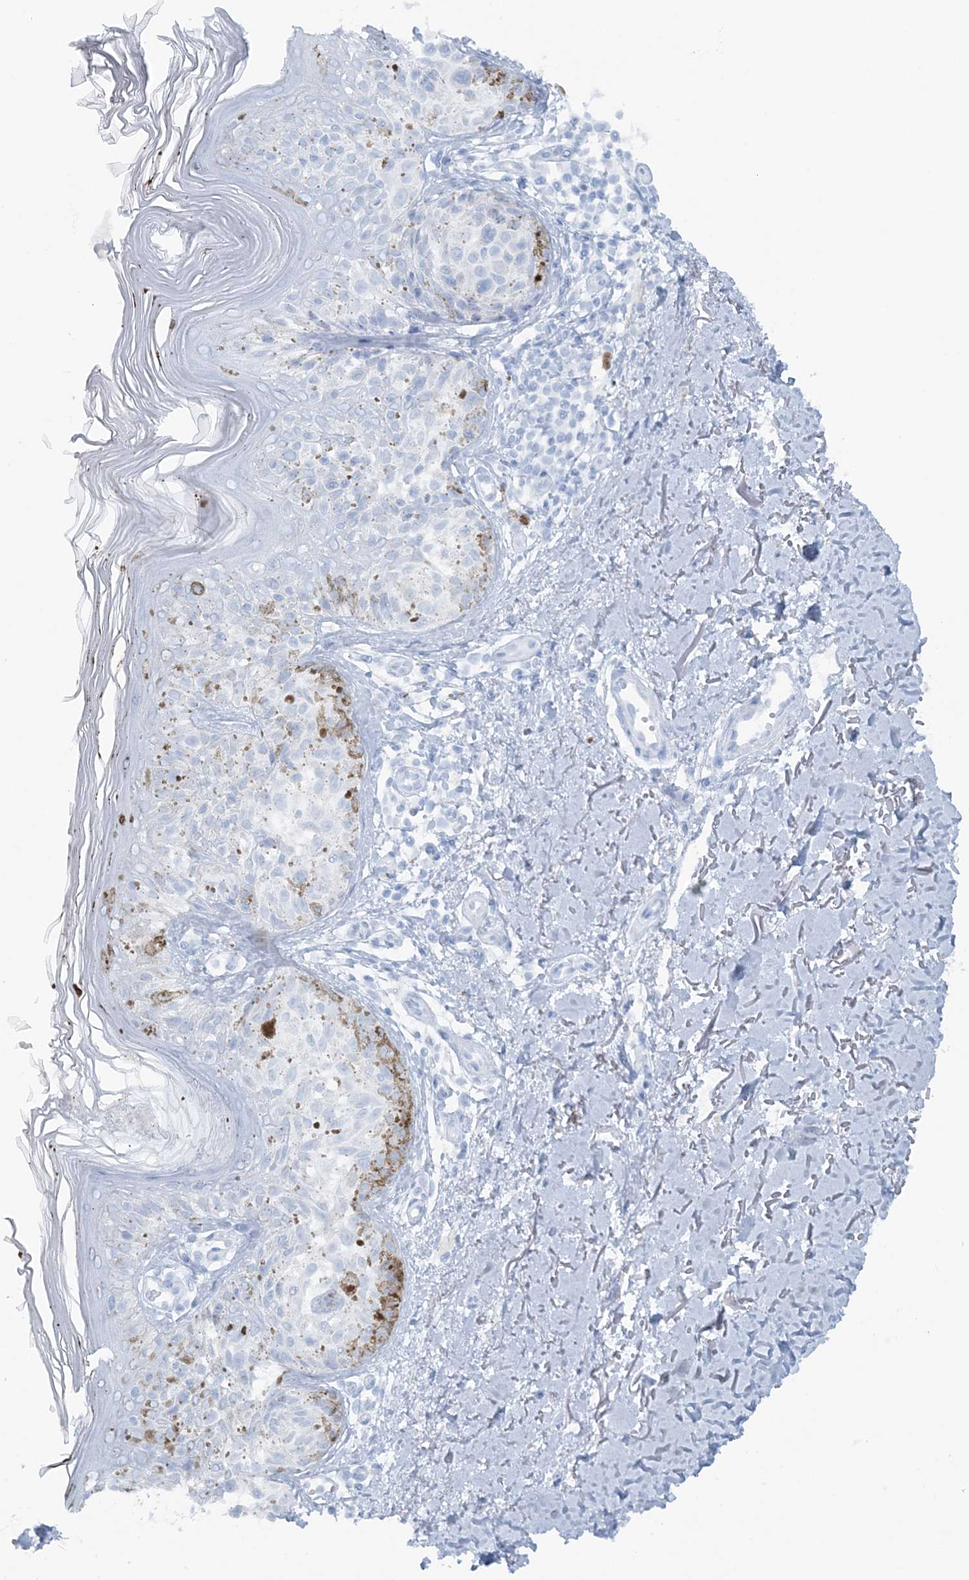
{"staining": {"intensity": "negative", "quantity": "none", "location": "none"}, "tissue": "melanoma", "cell_type": "Tumor cells", "image_type": "cancer", "snomed": [{"axis": "morphology", "description": "Malignant melanoma, NOS"}, {"axis": "topography", "description": "Skin"}], "caption": "This is a micrograph of immunohistochemistry staining of malignant melanoma, which shows no staining in tumor cells.", "gene": "ATP11A", "patient": {"sex": "female", "age": 50}}